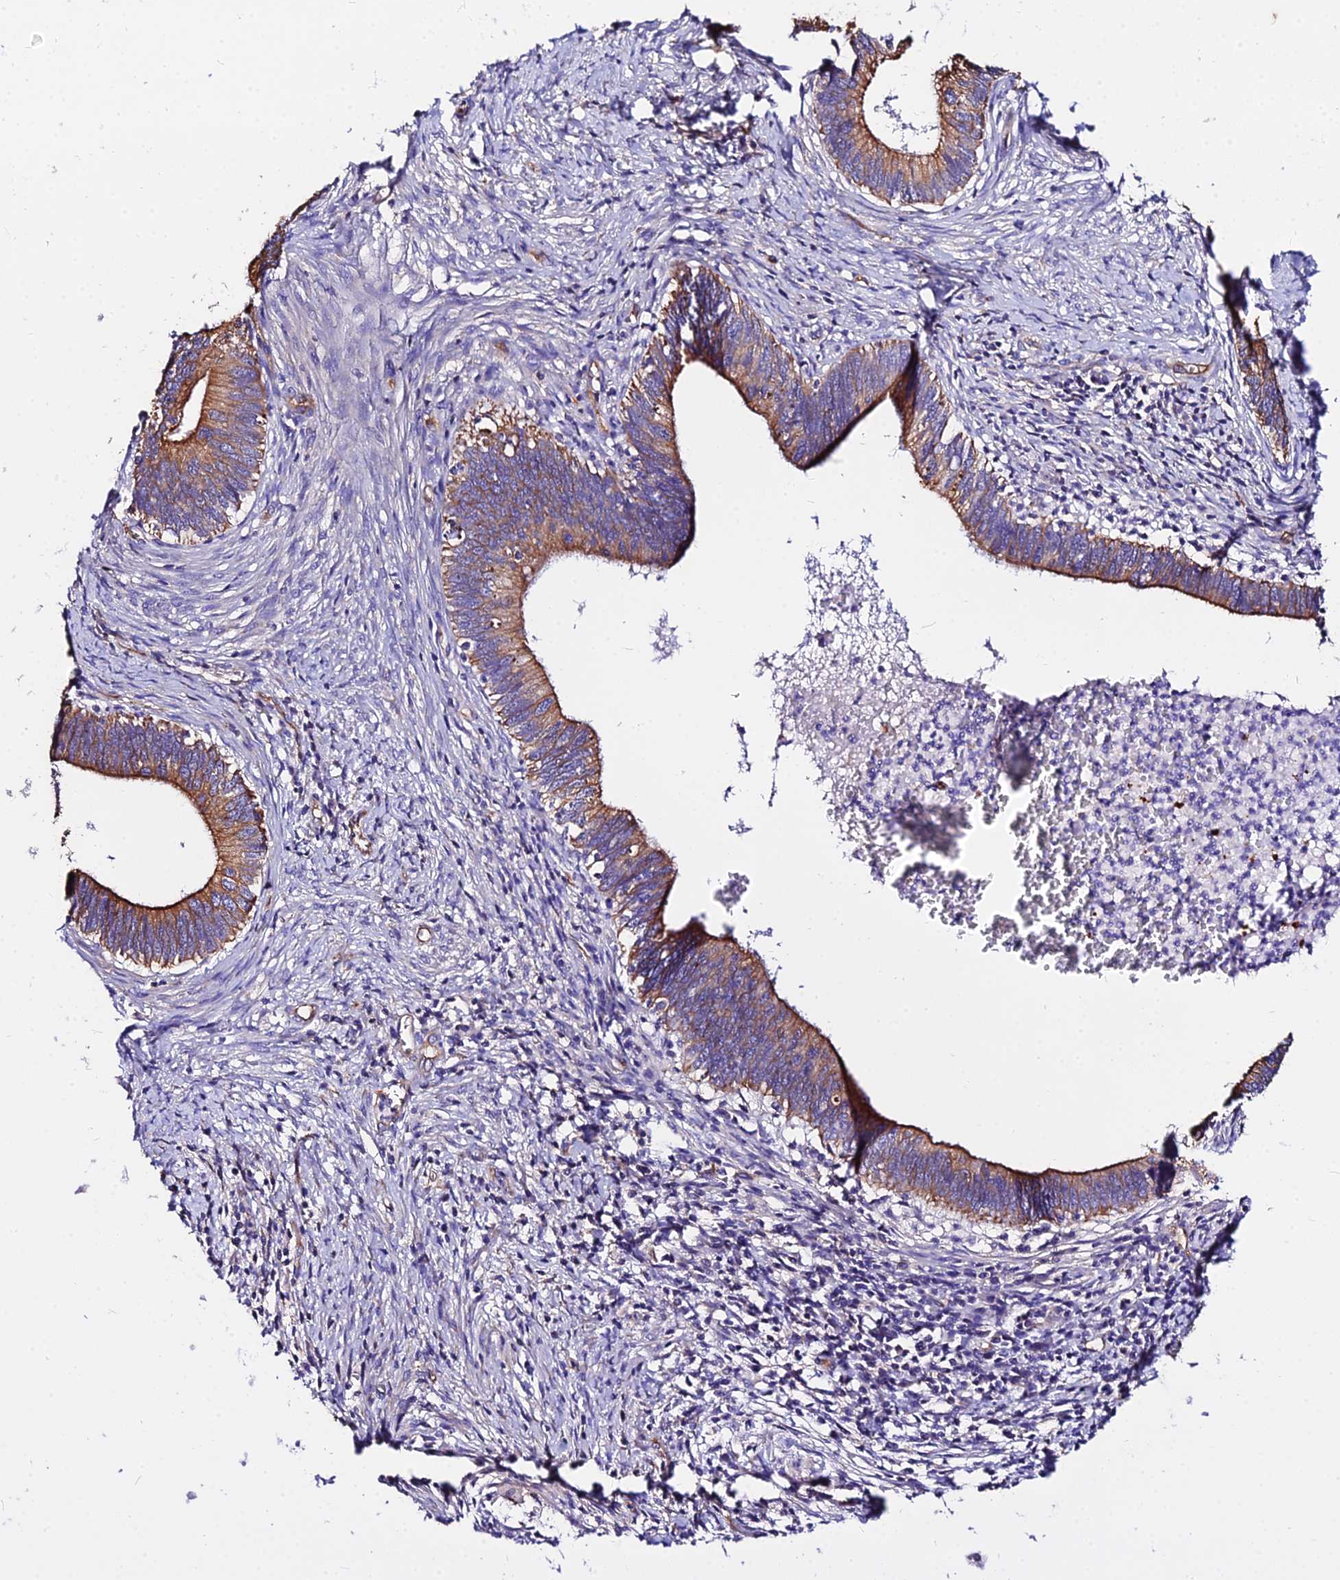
{"staining": {"intensity": "moderate", "quantity": ">75%", "location": "cytoplasmic/membranous"}, "tissue": "cervical cancer", "cell_type": "Tumor cells", "image_type": "cancer", "snomed": [{"axis": "morphology", "description": "Adenocarcinoma, NOS"}, {"axis": "topography", "description": "Cervix"}], "caption": "Adenocarcinoma (cervical) was stained to show a protein in brown. There is medium levels of moderate cytoplasmic/membranous staining in about >75% of tumor cells. Immunohistochemistry (ihc) stains the protein in brown and the nuclei are stained blue.", "gene": "DAW1", "patient": {"sex": "female", "age": 42}}